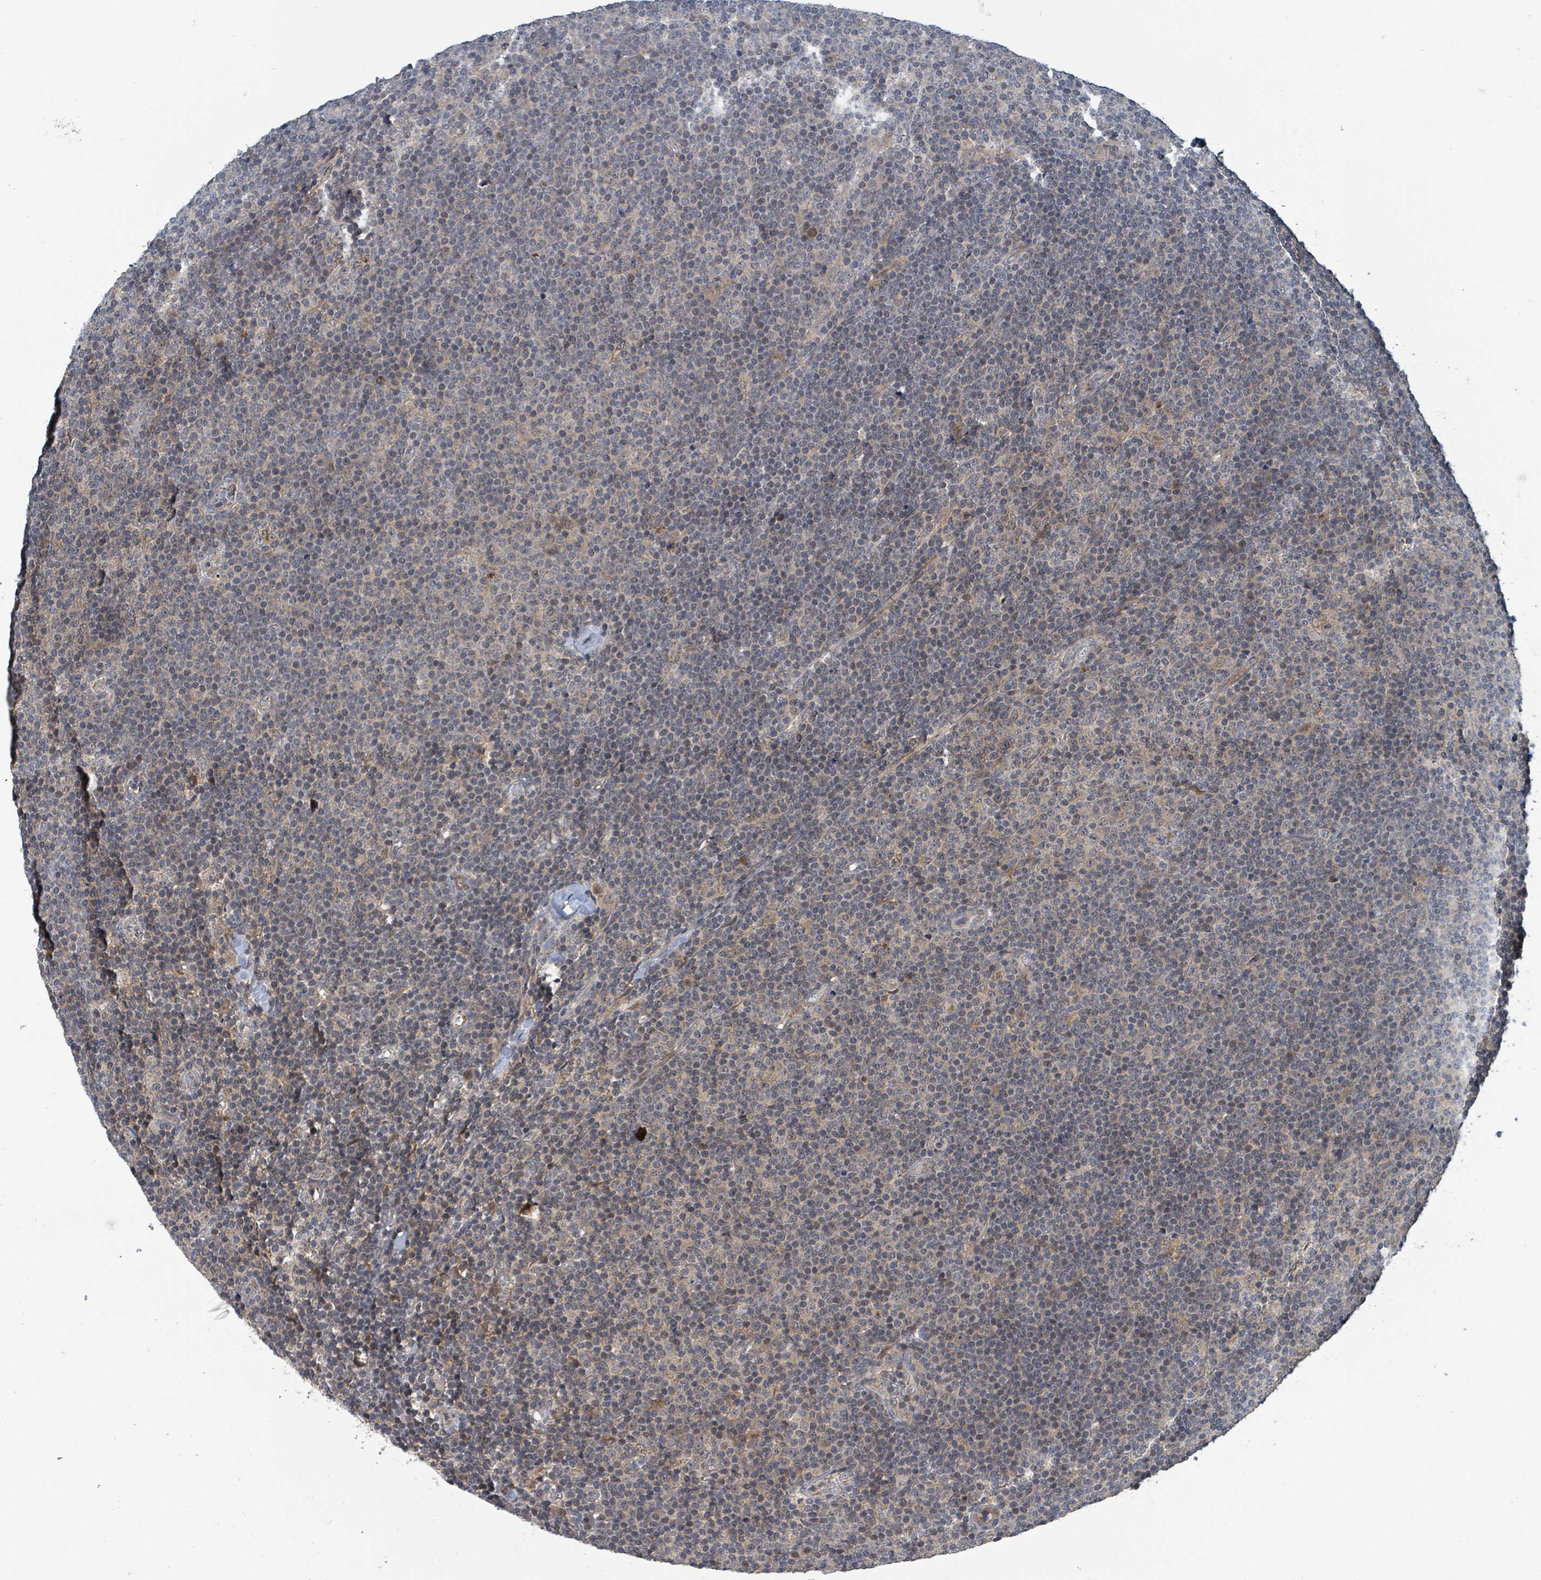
{"staining": {"intensity": "weak", "quantity": "<25%", "location": "cytoplasmic/membranous"}, "tissue": "lymphoma", "cell_type": "Tumor cells", "image_type": "cancer", "snomed": [{"axis": "morphology", "description": "Malignant lymphoma, non-Hodgkin's type, Low grade"}, {"axis": "topography", "description": "Lymph node"}], "caption": "High magnification brightfield microscopy of malignant lymphoma, non-Hodgkin's type (low-grade) stained with DAB (3,3'-diaminobenzidine) (brown) and counterstained with hematoxylin (blue): tumor cells show no significant expression.", "gene": "CCDC121", "patient": {"sex": "male", "age": 48}}